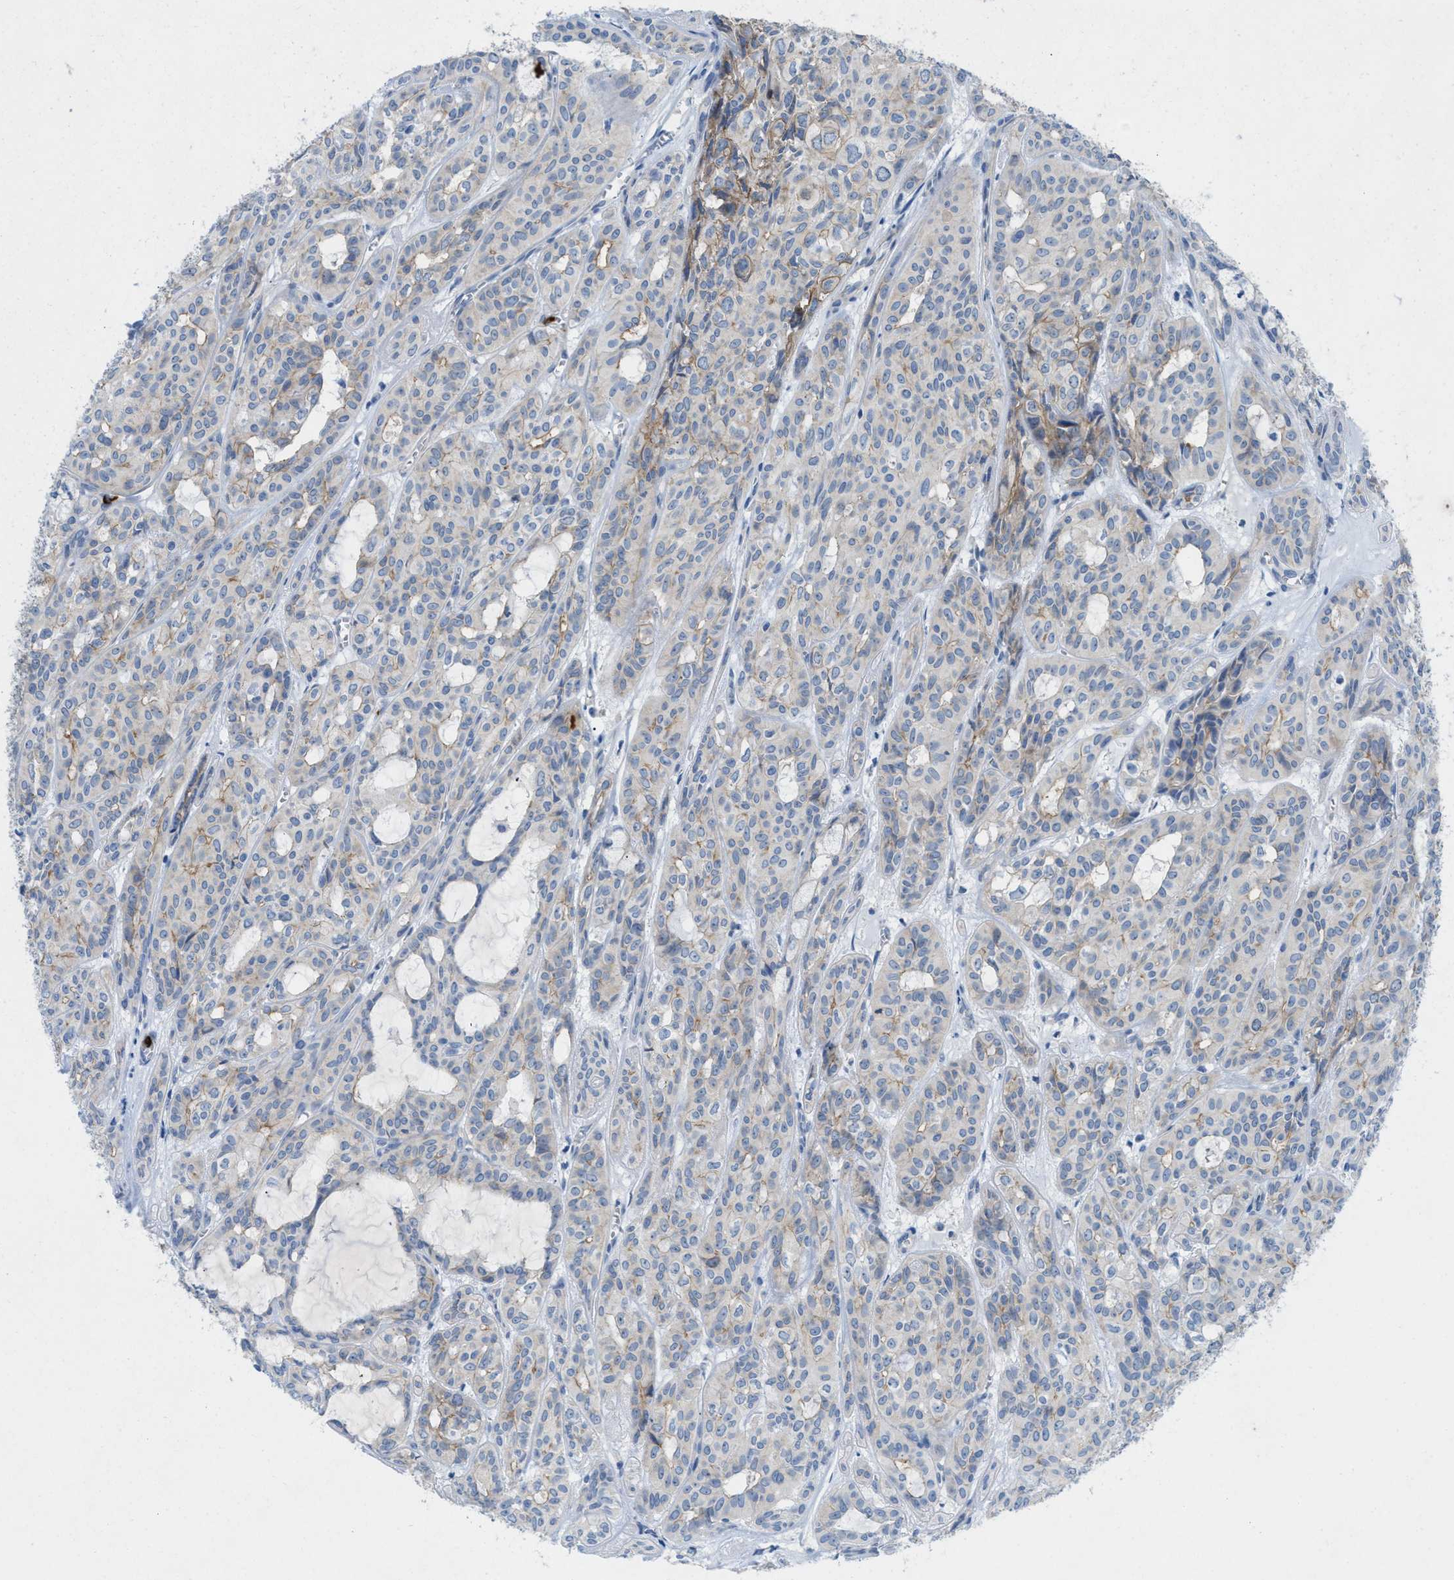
{"staining": {"intensity": "weak", "quantity": "25%-75%", "location": "cytoplasmic/membranous"}, "tissue": "head and neck cancer", "cell_type": "Tumor cells", "image_type": "cancer", "snomed": [{"axis": "morphology", "description": "Adenocarcinoma, NOS"}, {"axis": "topography", "description": "Salivary gland, NOS"}, {"axis": "topography", "description": "Head-Neck"}], "caption": "This micrograph shows head and neck adenocarcinoma stained with IHC to label a protein in brown. The cytoplasmic/membranous of tumor cells show weak positivity for the protein. Nuclei are counter-stained blue.", "gene": "CMTM1", "patient": {"sex": "female", "age": 76}}